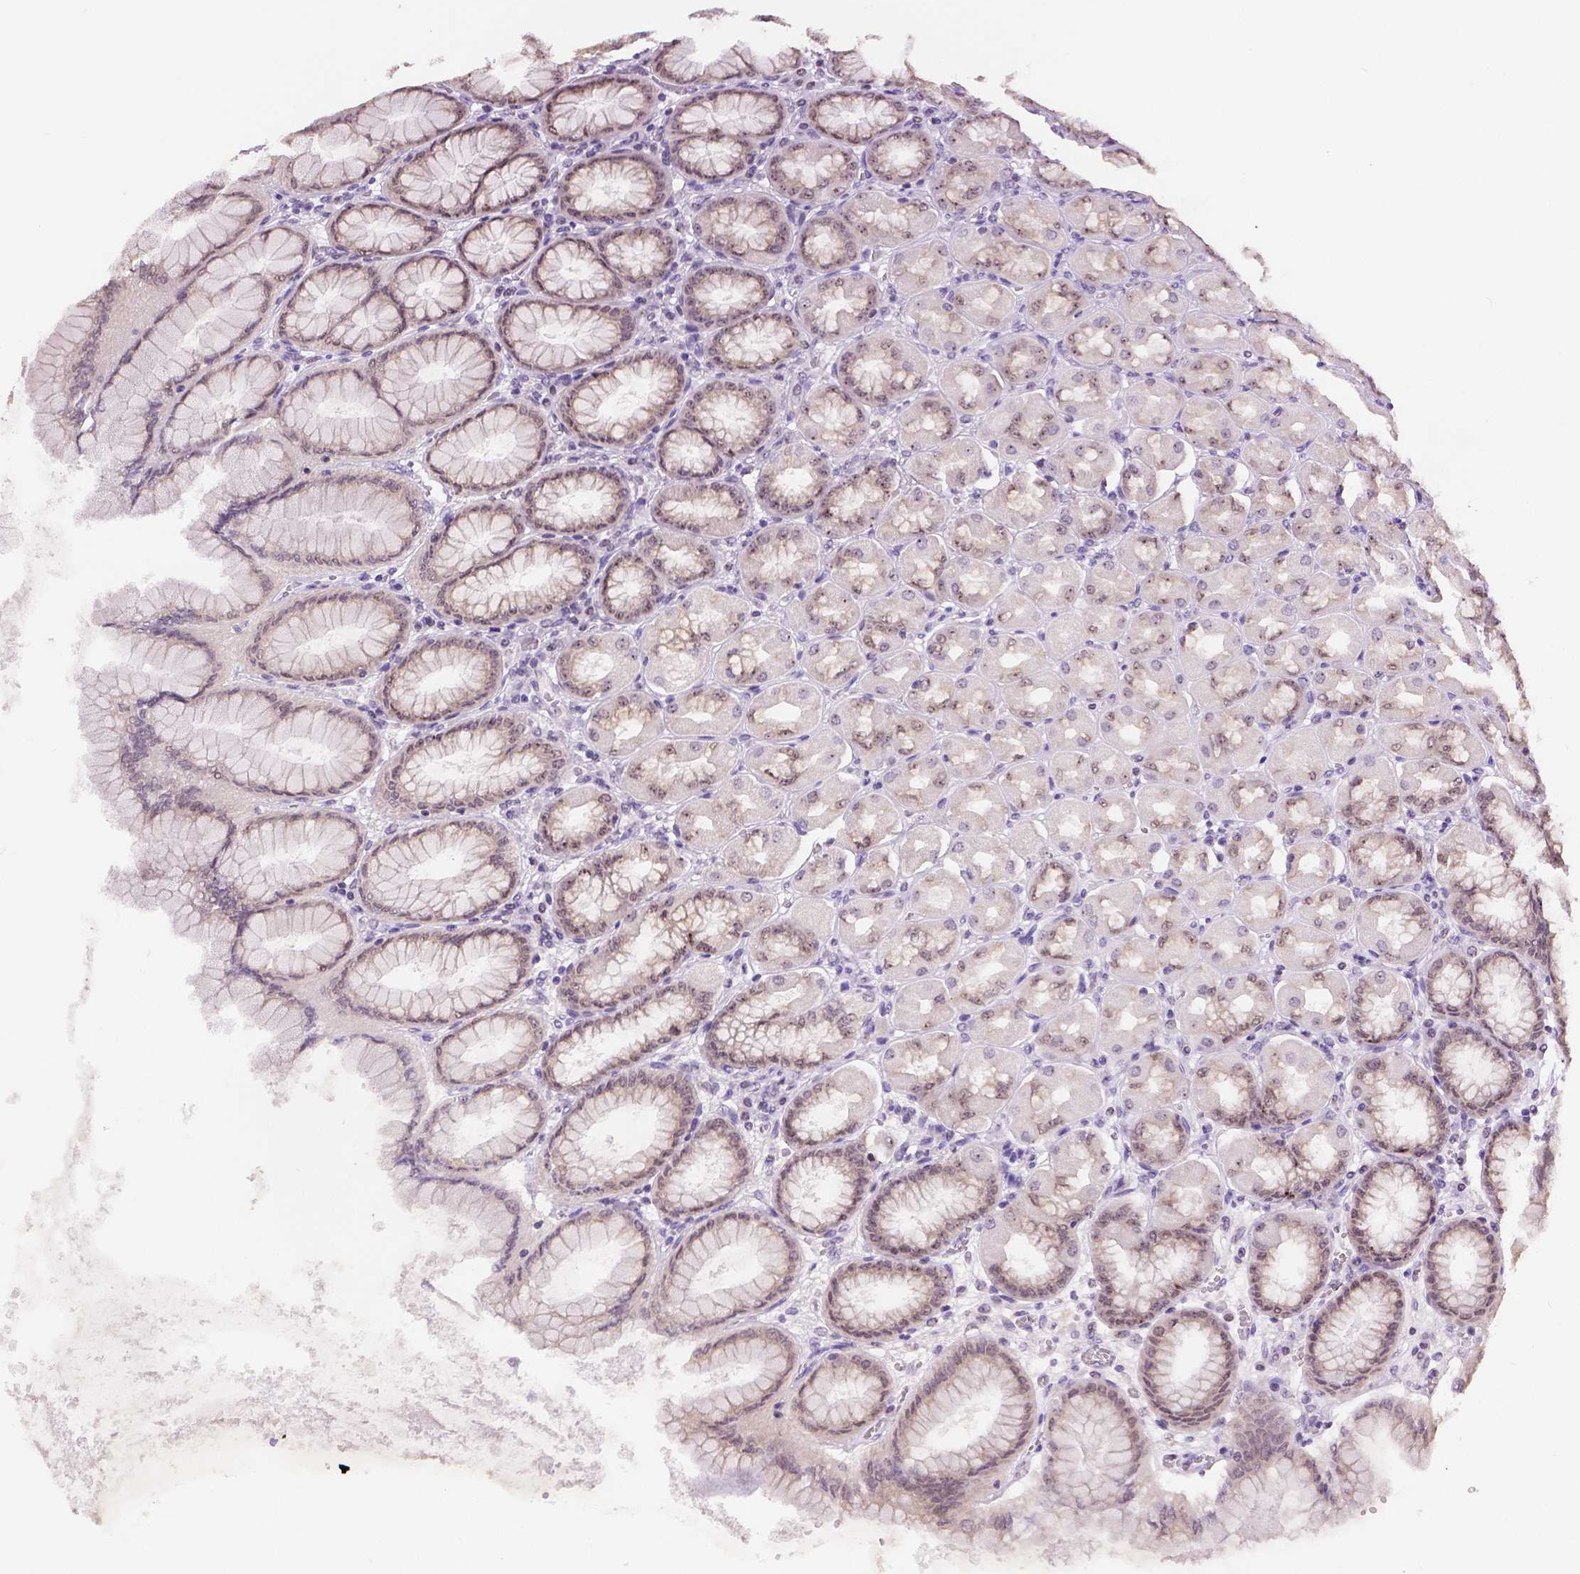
{"staining": {"intensity": "weak", "quantity": "25%-75%", "location": "nuclear"}, "tissue": "stomach", "cell_type": "Glandular cells", "image_type": "normal", "snomed": [{"axis": "morphology", "description": "Normal tissue, NOS"}, {"axis": "topography", "description": "Stomach, upper"}], "caption": "Benign stomach exhibits weak nuclear positivity in approximately 25%-75% of glandular cells (DAB IHC, brown staining for protein, blue staining for nuclei)..", "gene": "NHP2", "patient": {"sex": "female", "age": 56}}